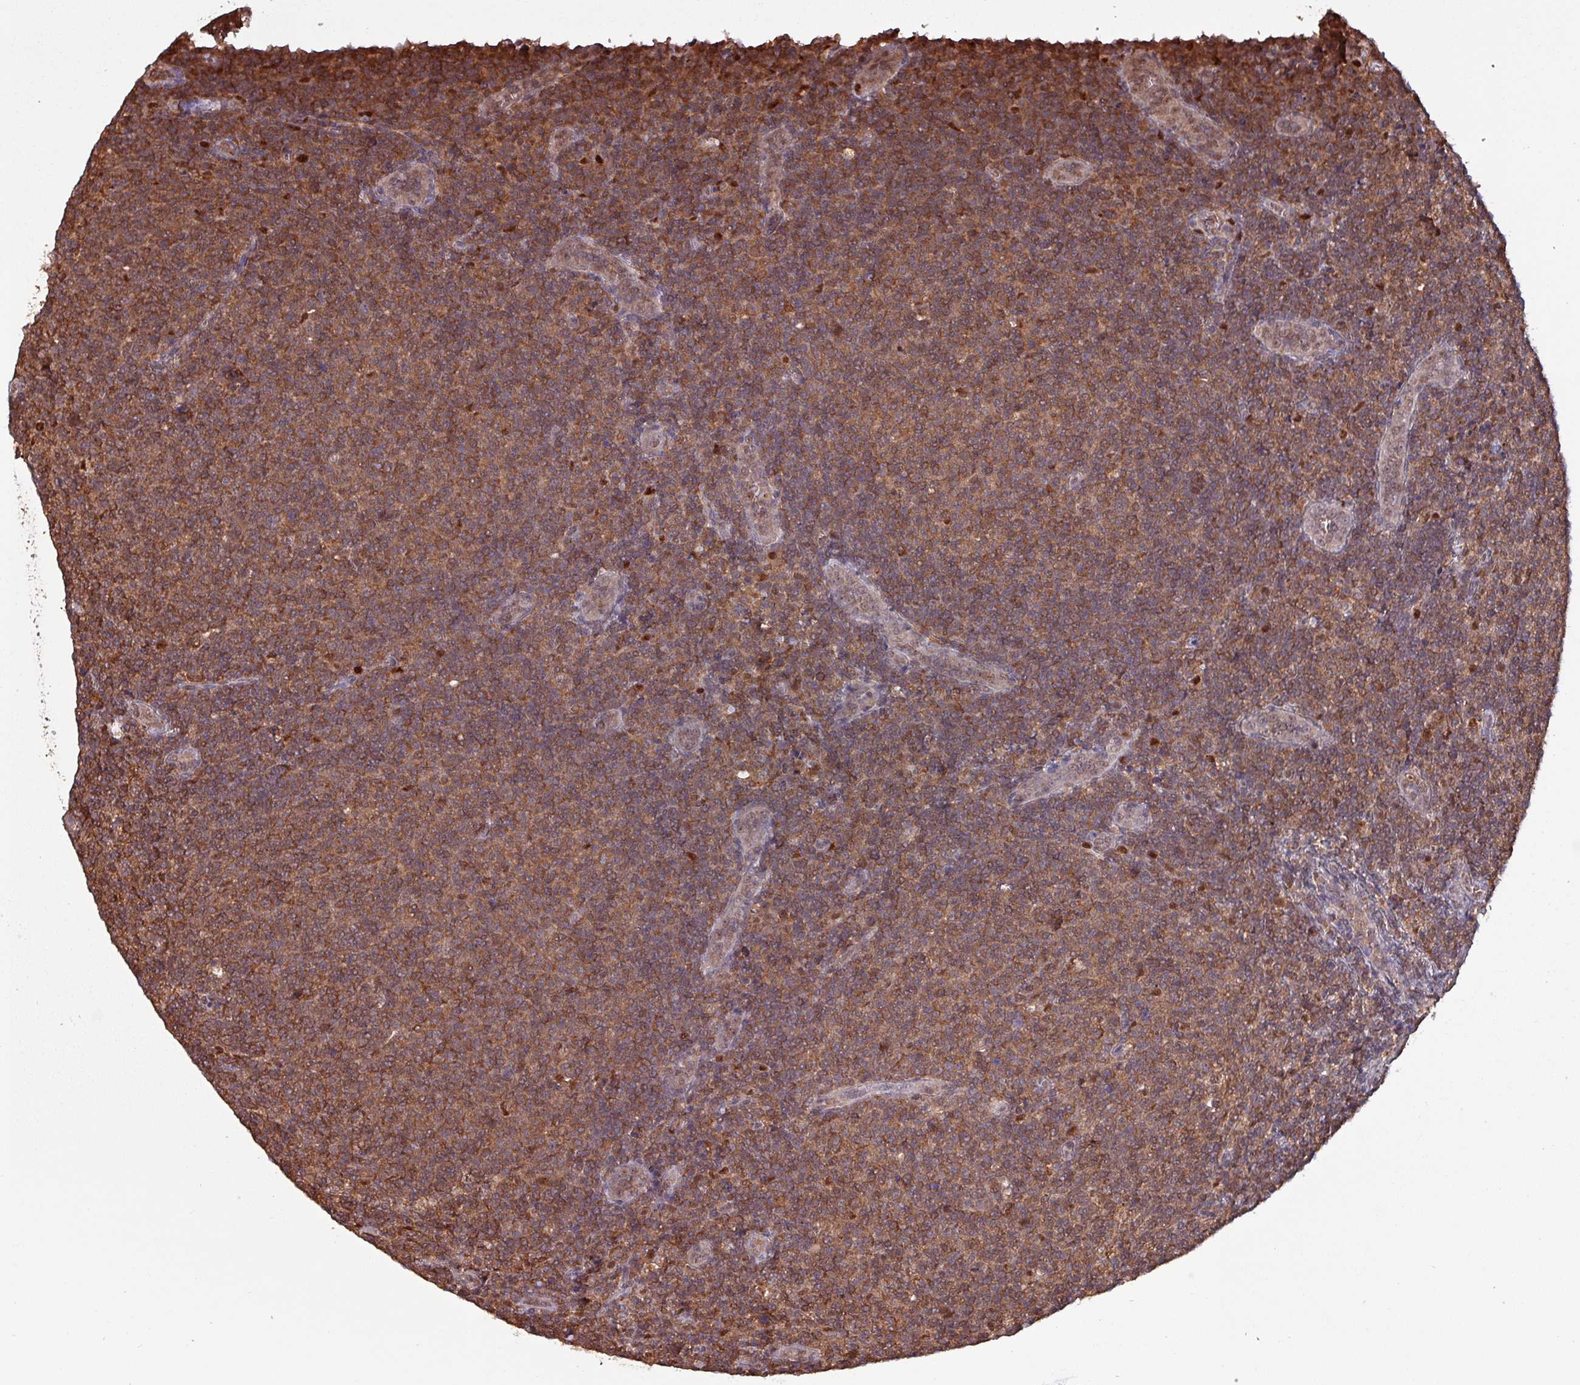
{"staining": {"intensity": "moderate", "quantity": ">75%", "location": "cytoplasmic/membranous"}, "tissue": "lymphoma", "cell_type": "Tumor cells", "image_type": "cancer", "snomed": [{"axis": "morphology", "description": "Malignant lymphoma, non-Hodgkin's type, Low grade"}, {"axis": "topography", "description": "Lymph node"}], "caption": "Protein expression analysis of lymphoma exhibits moderate cytoplasmic/membranous expression in about >75% of tumor cells.", "gene": "PSMB8", "patient": {"sex": "male", "age": 66}}